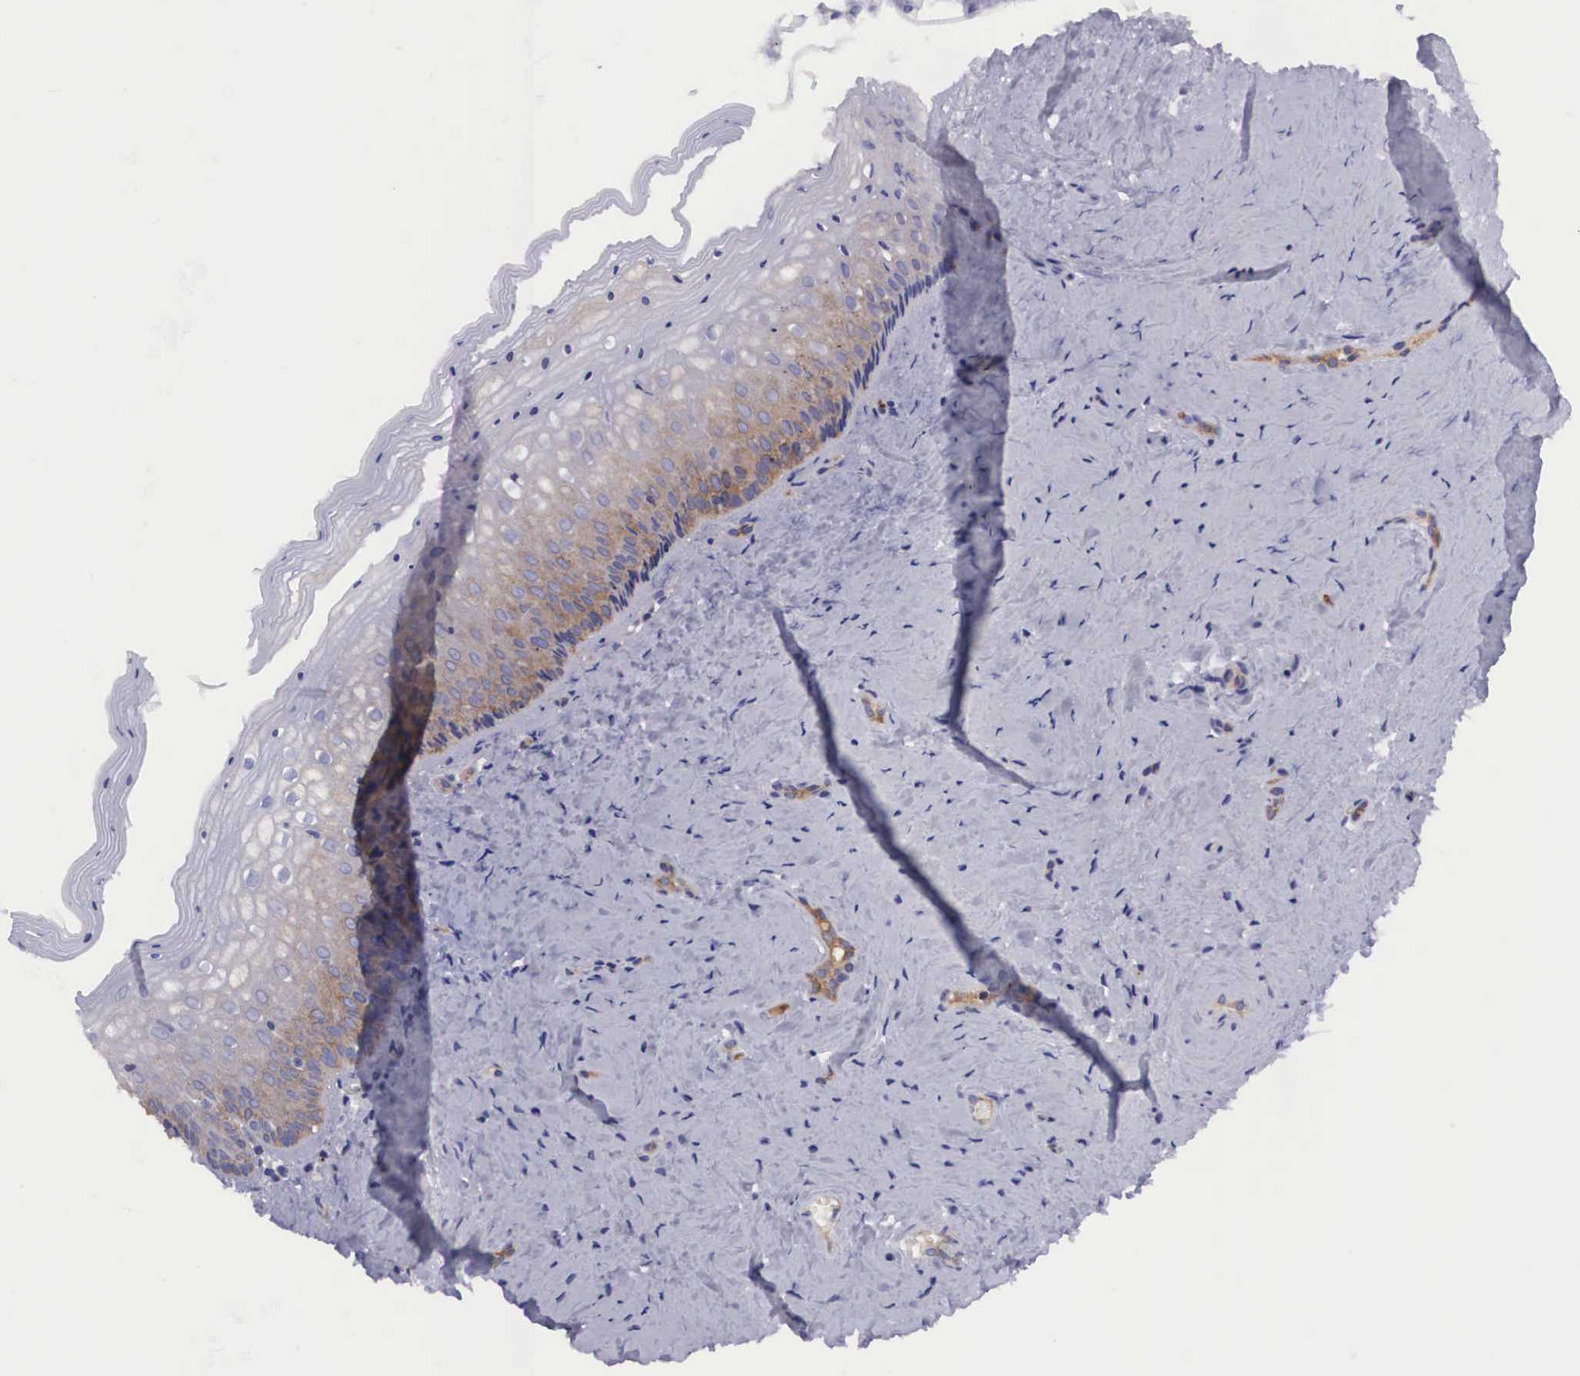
{"staining": {"intensity": "weak", "quantity": "<25%", "location": "cytoplasmic/membranous"}, "tissue": "vagina", "cell_type": "Squamous epithelial cells", "image_type": "normal", "snomed": [{"axis": "morphology", "description": "Normal tissue, NOS"}, {"axis": "topography", "description": "Vagina"}], "caption": "IHC of benign vagina shows no expression in squamous epithelial cells. Brightfield microscopy of immunohistochemistry (IHC) stained with DAB (brown) and hematoxylin (blue), captured at high magnification.", "gene": "BCAR1", "patient": {"sex": "female", "age": 46}}